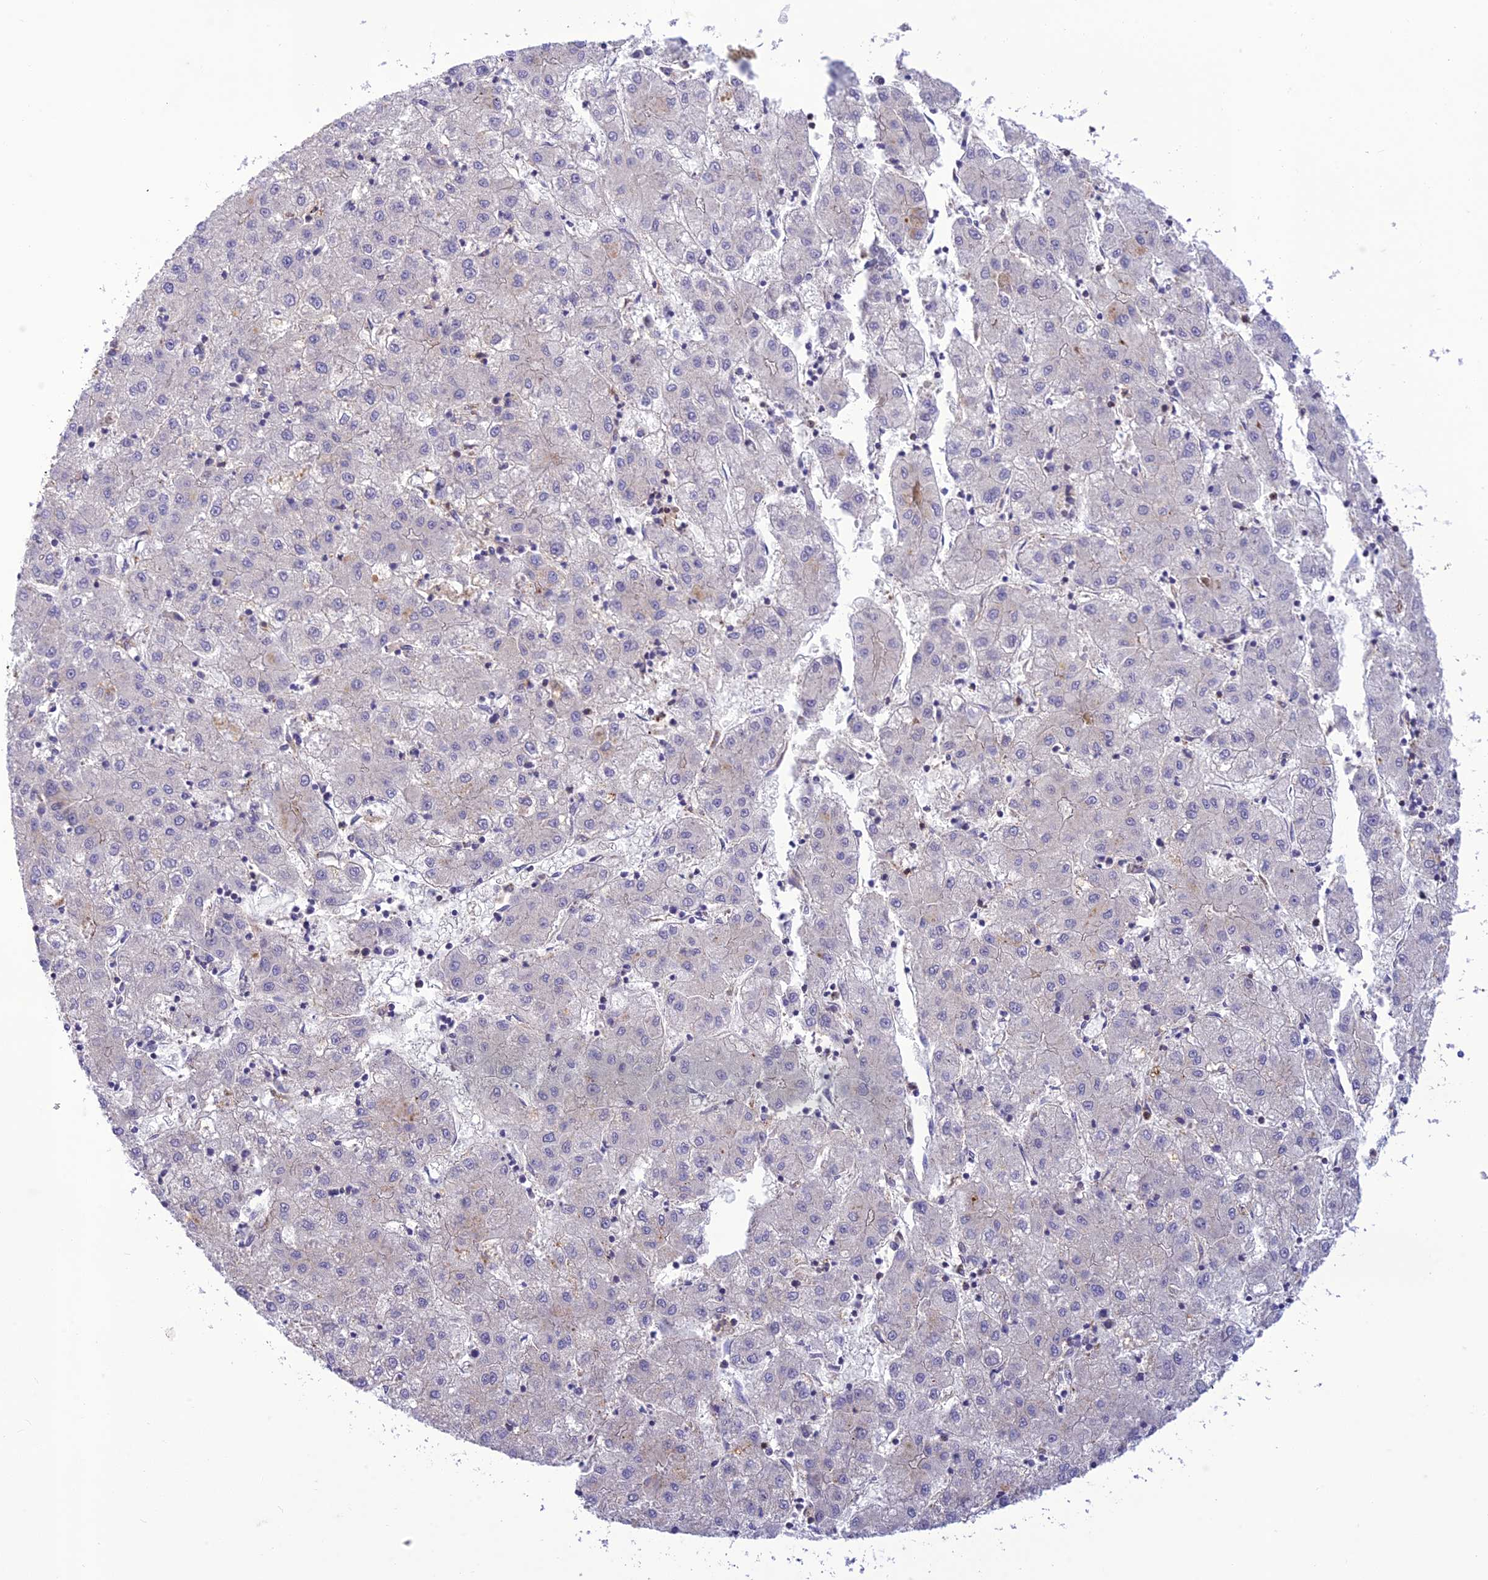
{"staining": {"intensity": "negative", "quantity": "none", "location": "none"}, "tissue": "liver cancer", "cell_type": "Tumor cells", "image_type": "cancer", "snomed": [{"axis": "morphology", "description": "Carcinoma, Hepatocellular, NOS"}, {"axis": "topography", "description": "Liver"}], "caption": "High magnification brightfield microscopy of liver cancer stained with DAB (brown) and counterstained with hematoxylin (blue): tumor cells show no significant positivity.", "gene": "ITGAE", "patient": {"sex": "male", "age": 72}}